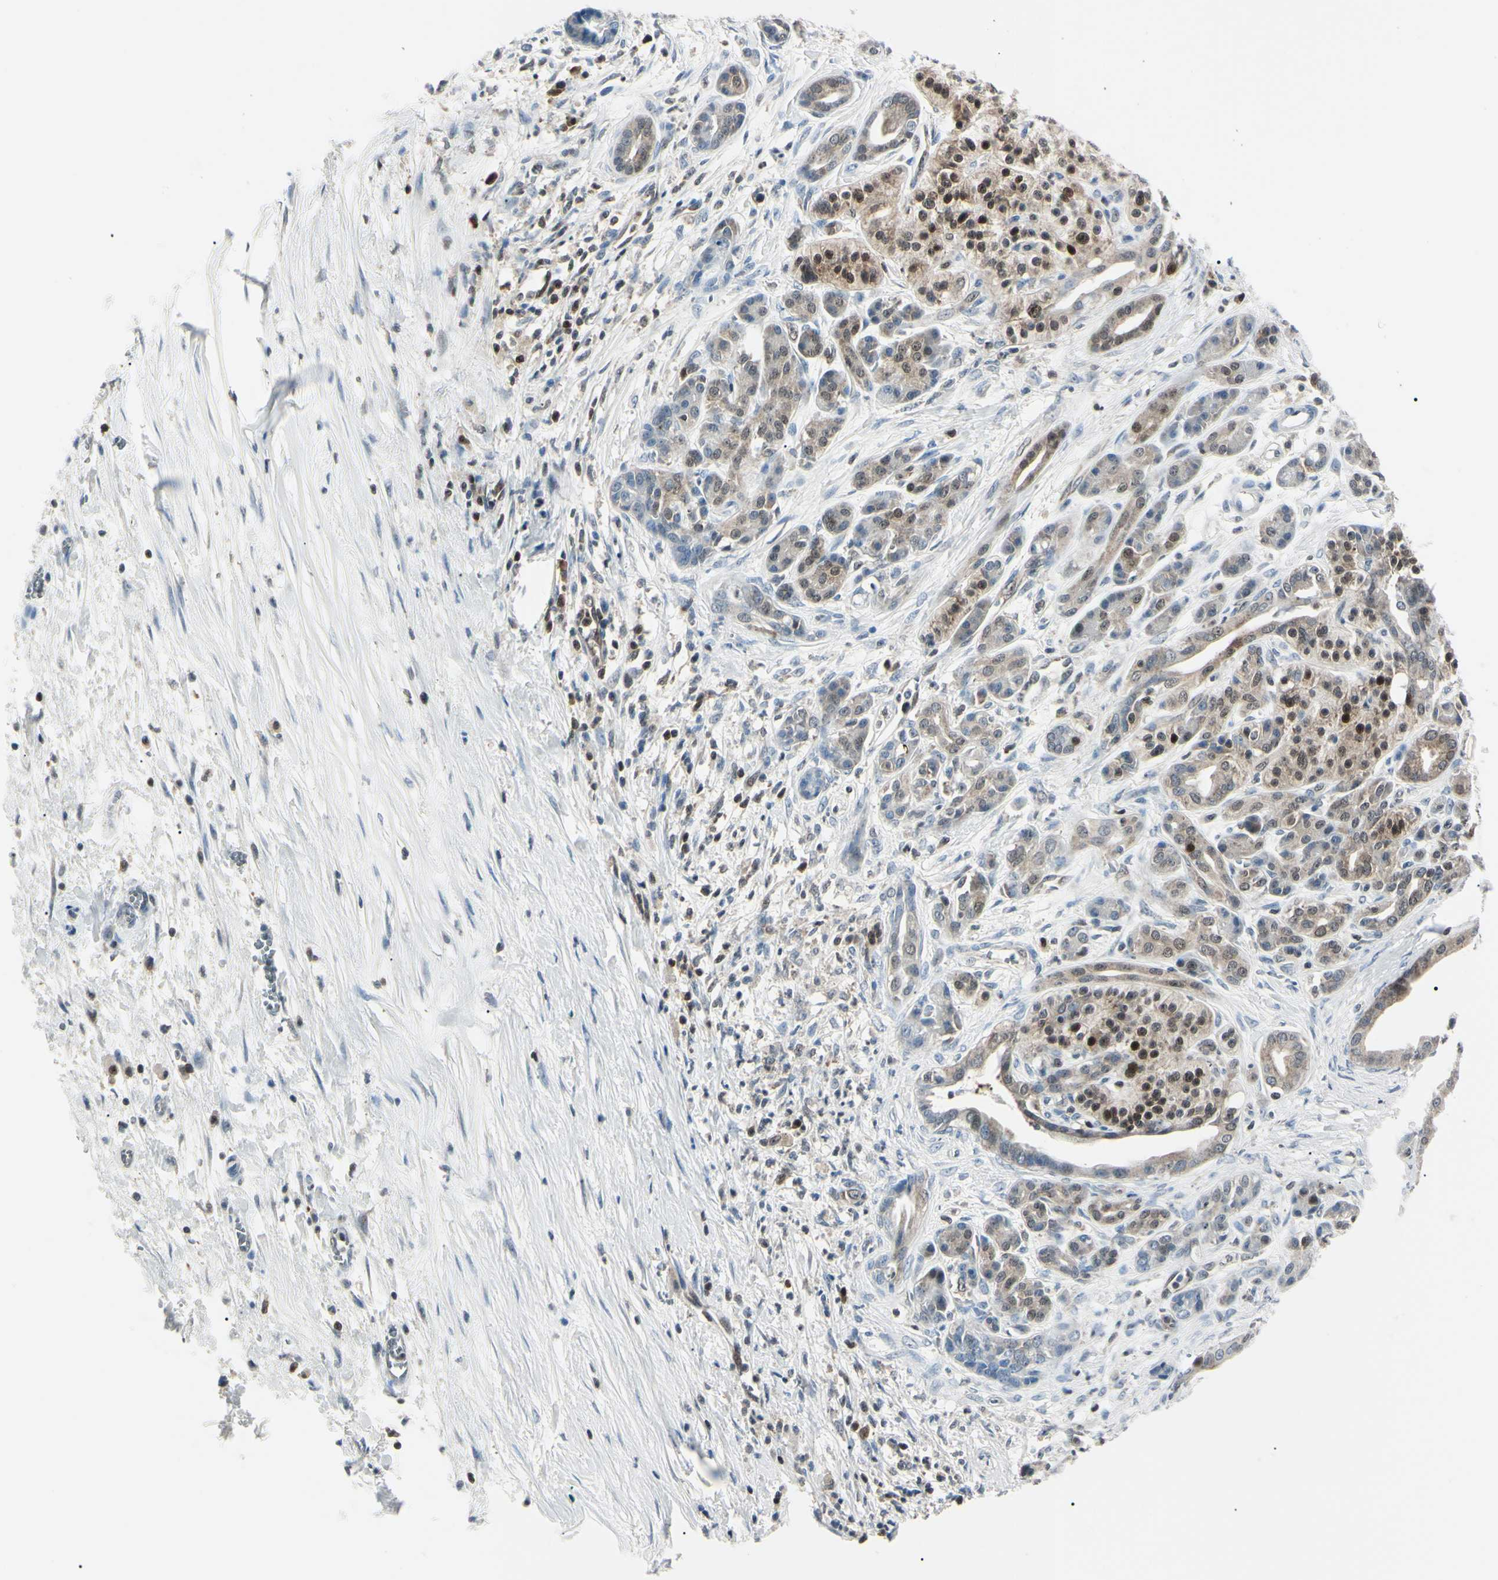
{"staining": {"intensity": "moderate", "quantity": "<25%", "location": "cytoplasmic/membranous,nuclear"}, "tissue": "pancreatic cancer", "cell_type": "Tumor cells", "image_type": "cancer", "snomed": [{"axis": "morphology", "description": "Adenocarcinoma, NOS"}, {"axis": "topography", "description": "Pancreas"}], "caption": "Moderate cytoplasmic/membranous and nuclear protein positivity is identified in about <25% of tumor cells in pancreatic adenocarcinoma. The protein of interest is stained brown, and the nuclei are stained in blue (DAB (3,3'-diaminobenzidine) IHC with brightfield microscopy, high magnification).", "gene": "PGK1", "patient": {"sex": "male", "age": 59}}